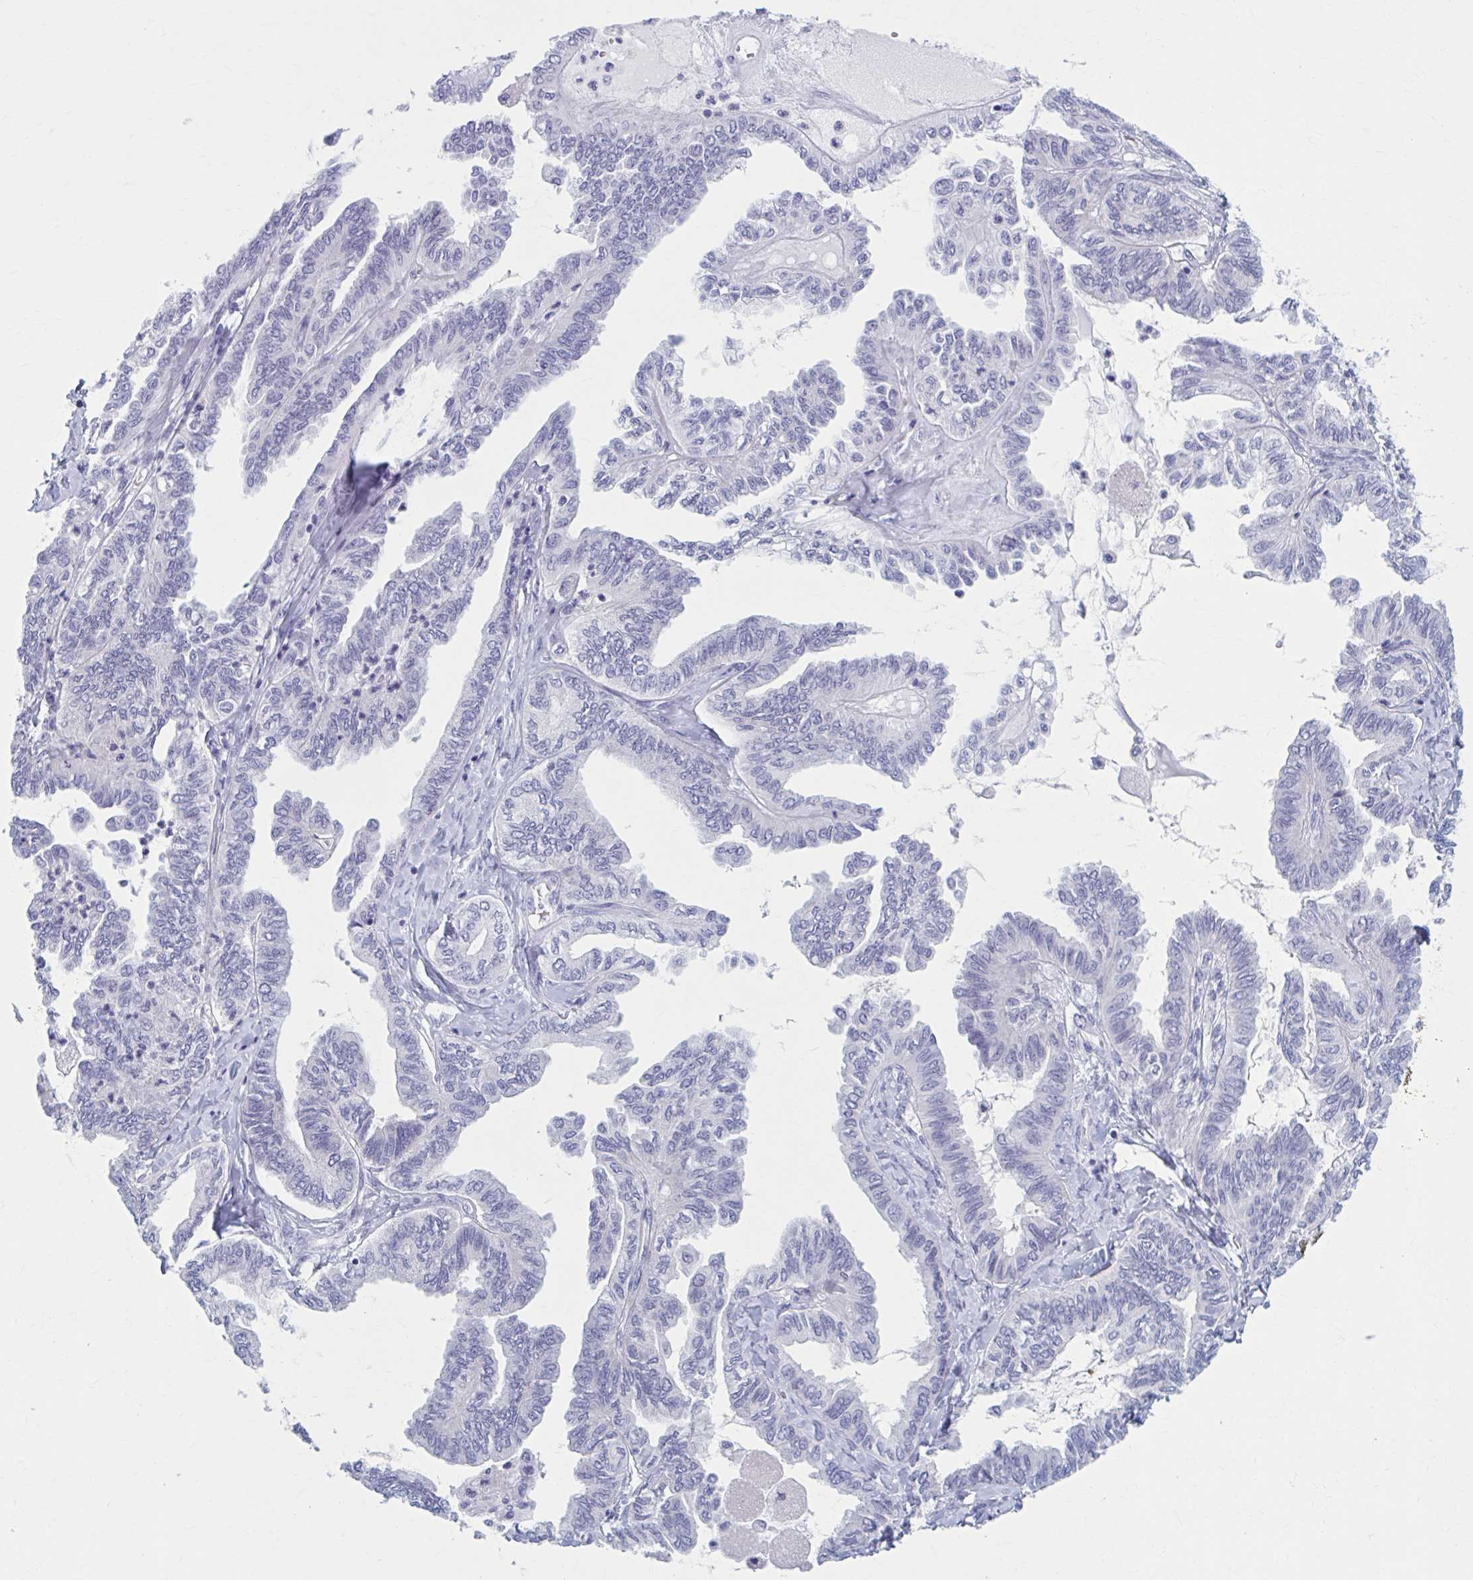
{"staining": {"intensity": "negative", "quantity": "none", "location": "none"}, "tissue": "ovarian cancer", "cell_type": "Tumor cells", "image_type": "cancer", "snomed": [{"axis": "morphology", "description": "Carcinoma, endometroid"}, {"axis": "topography", "description": "Ovary"}], "caption": "There is no significant positivity in tumor cells of ovarian endometroid carcinoma.", "gene": "CCDC105", "patient": {"sex": "female", "age": 70}}